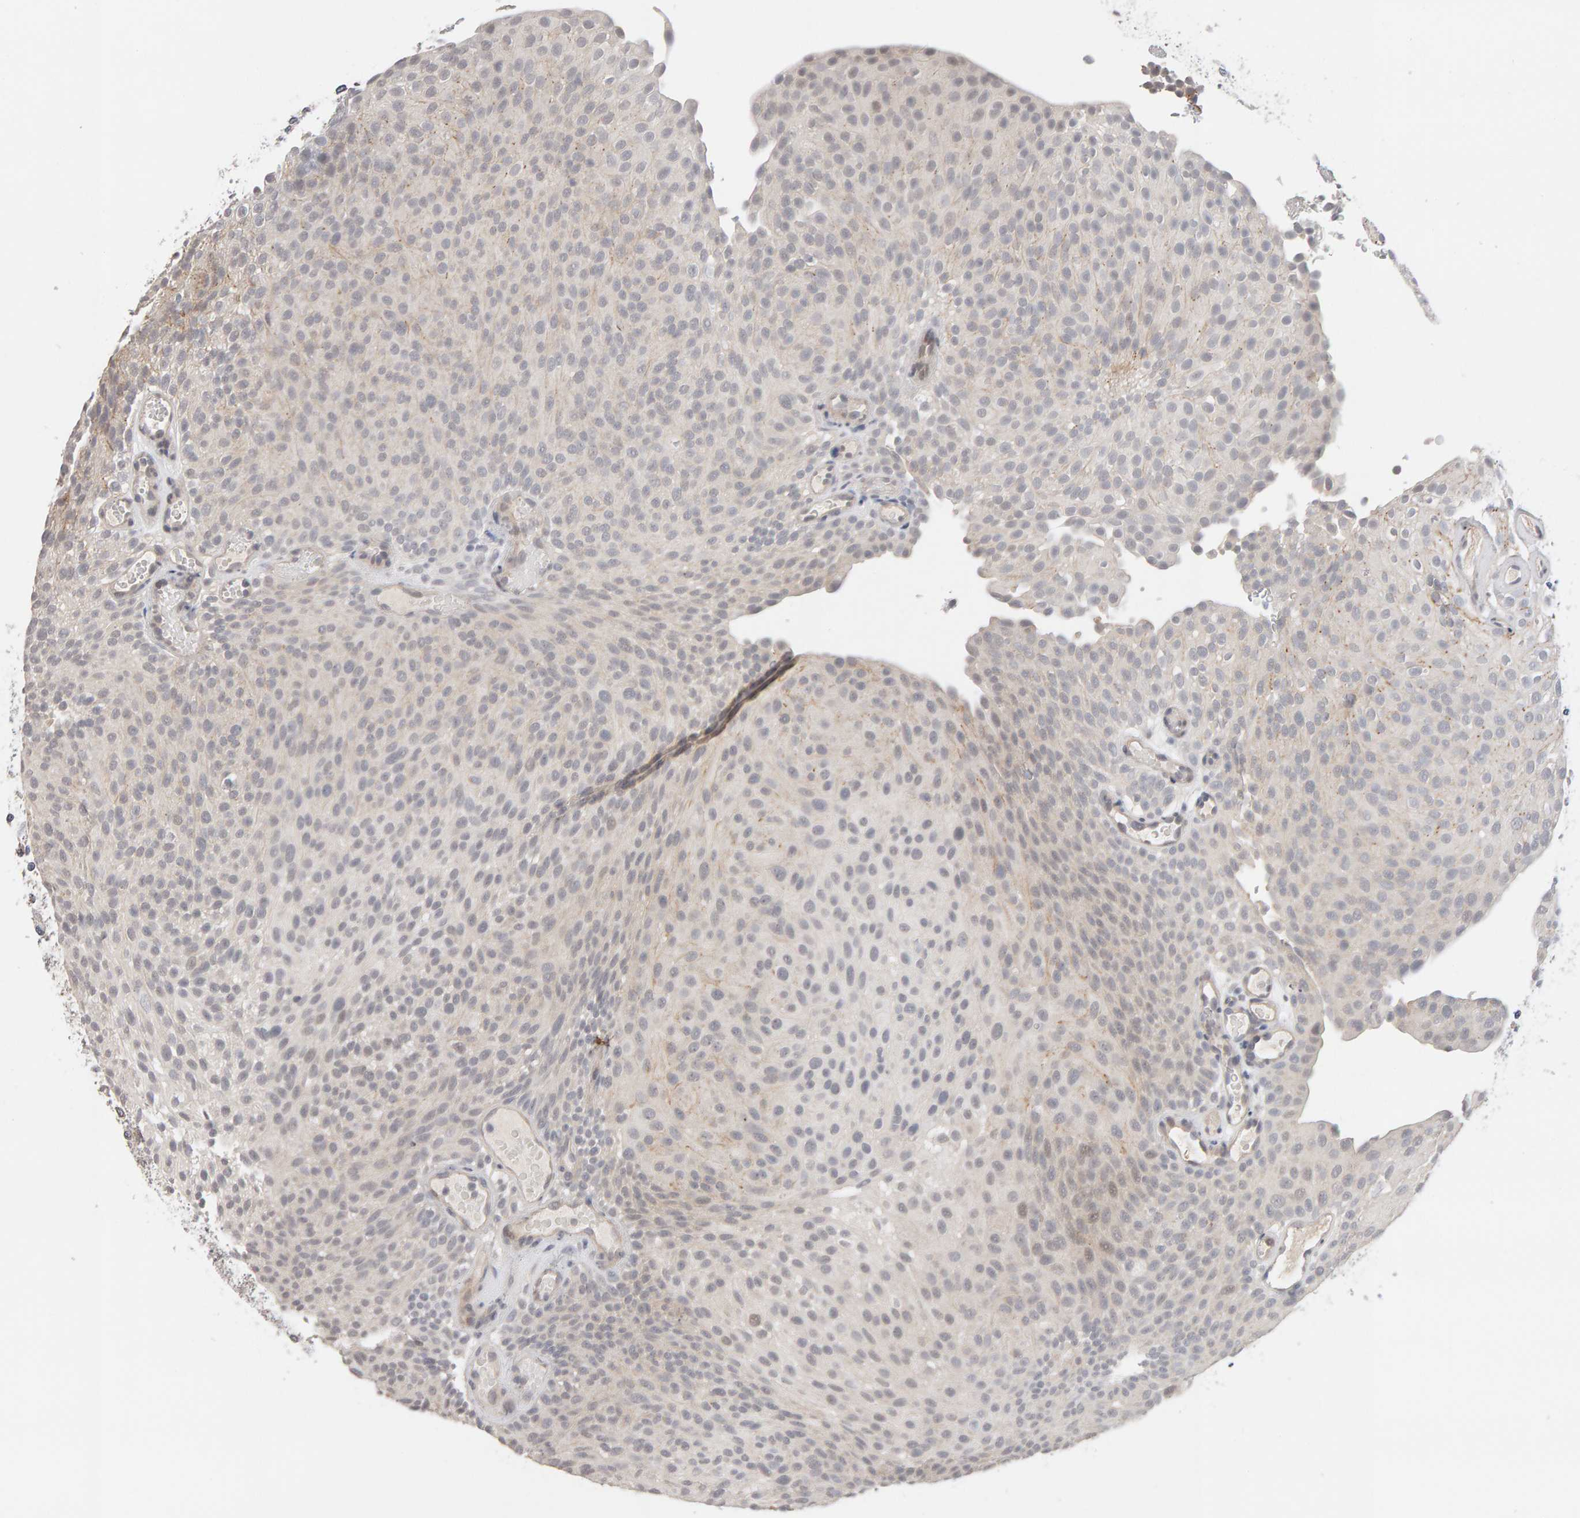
{"staining": {"intensity": "weak", "quantity": "<25%", "location": "cytoplasmic/membranous"}, "tissue": "urothelial cancer", "cell_type": "Tumor cells", "image_type": "cancer", "snomed": [{"axis": "morphology", "description": "Urothelial carcinoma, Low grade"}, {"axis": "topography", "description": "Urinary bladder"}], "caption": "IHC histopathology image of neoplastic tissue: urothelial cancer stained with DAB shows no significant protein staining in tumor cells.", "gene": "HNF4A", "patient": {"sex": "male", "age": 78}}